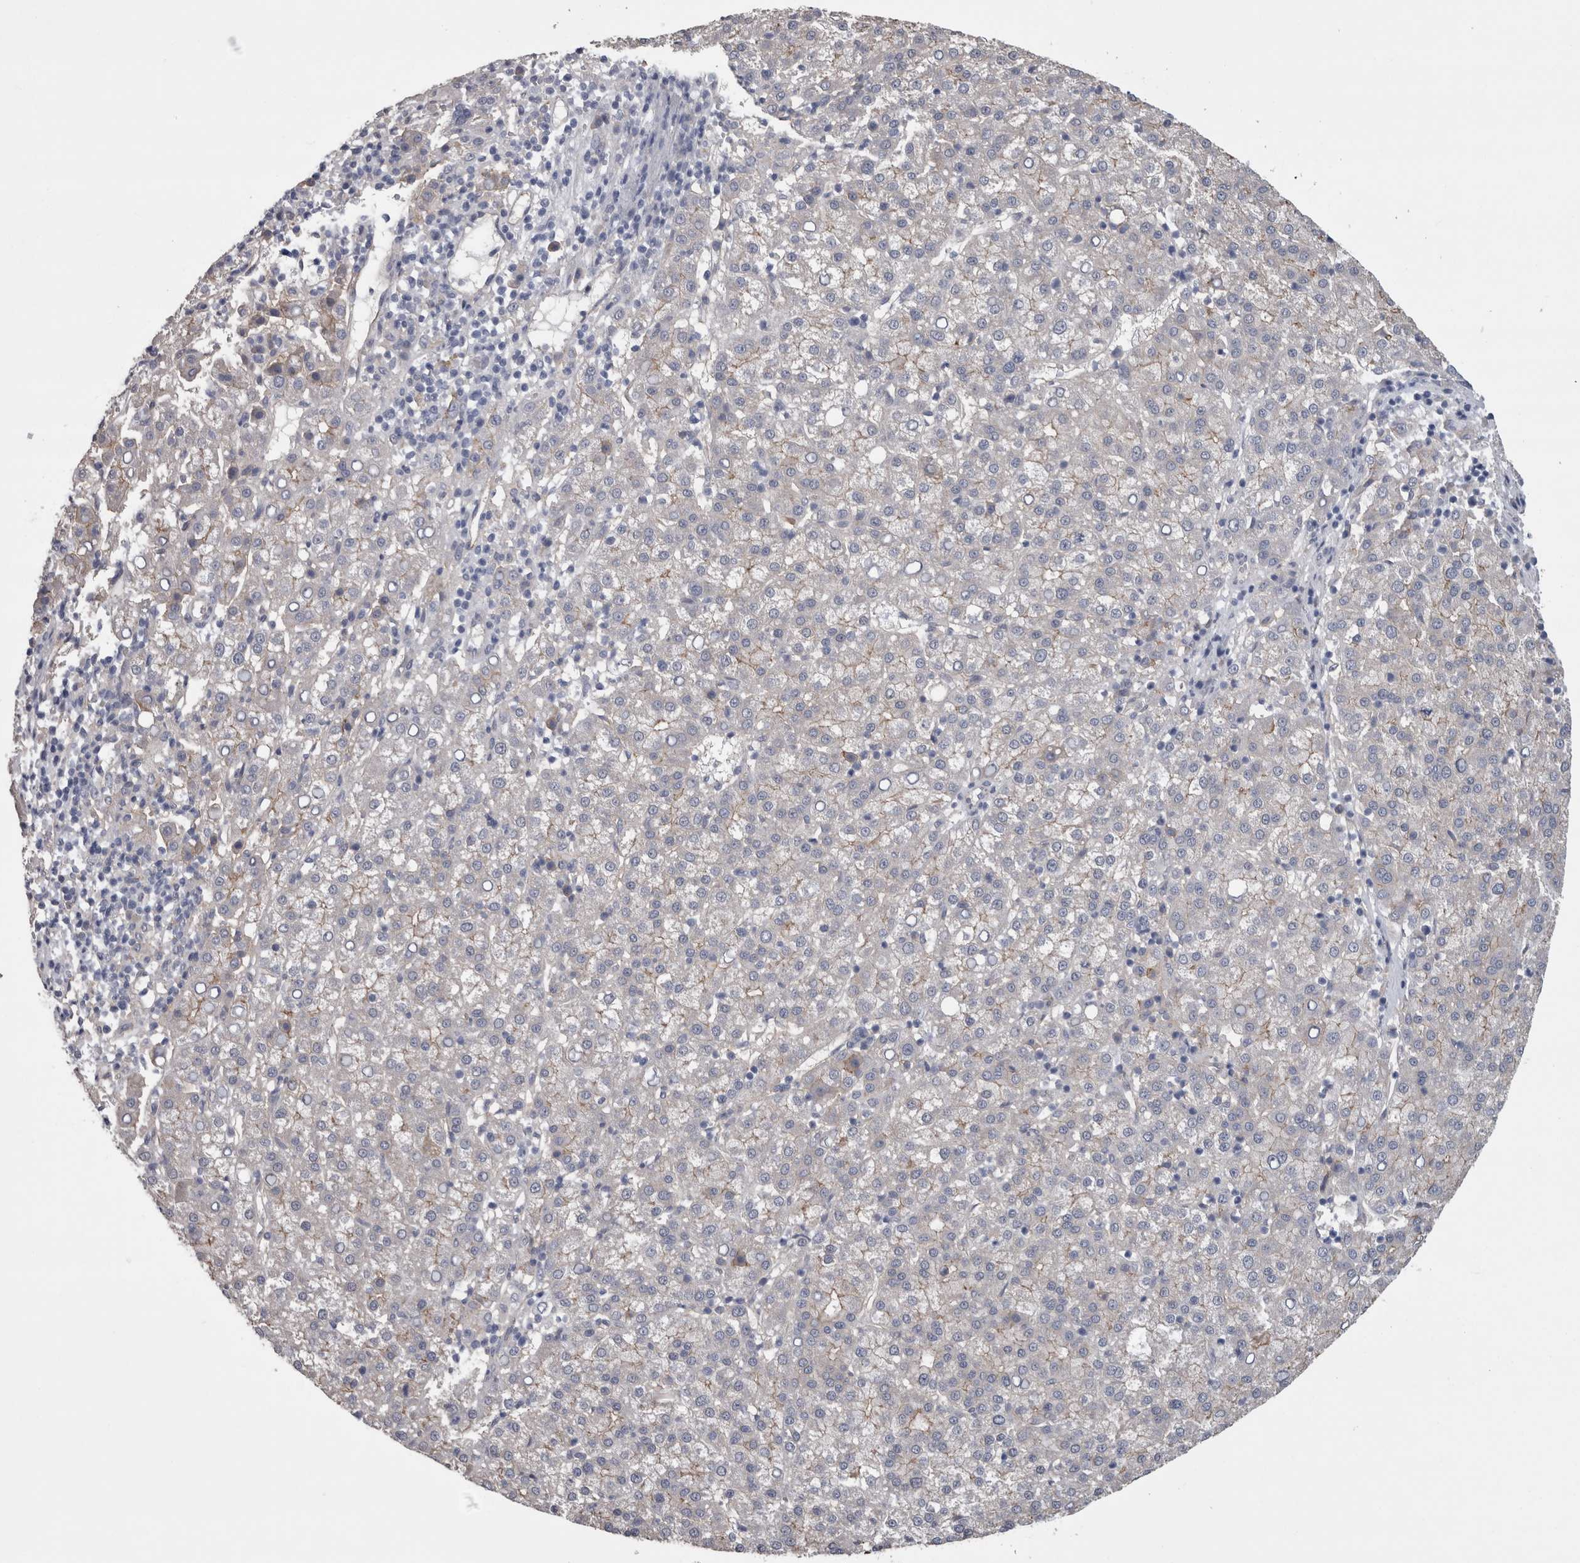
{"staining": {"intensity": "moderate", "quantity": "<25%", "location": "cytoplasmic/membranous"}, "tissue": "liver cancer", "cell_type": "Tumor cells", "image_type": "cancer", "snomed": [{"axis": "morphology", "description": "Carcinoma, Hepatocellular, NOS"}, {"axis": "topography", "description": "Liver"}], "caption": "The immunohistochemical stain labels moderate cytoplasmic/membranous expression in tumor cells of liver cancer tissue.", "gene": "NECTIN2", "patient": {"sex": "female", "age": 58}}